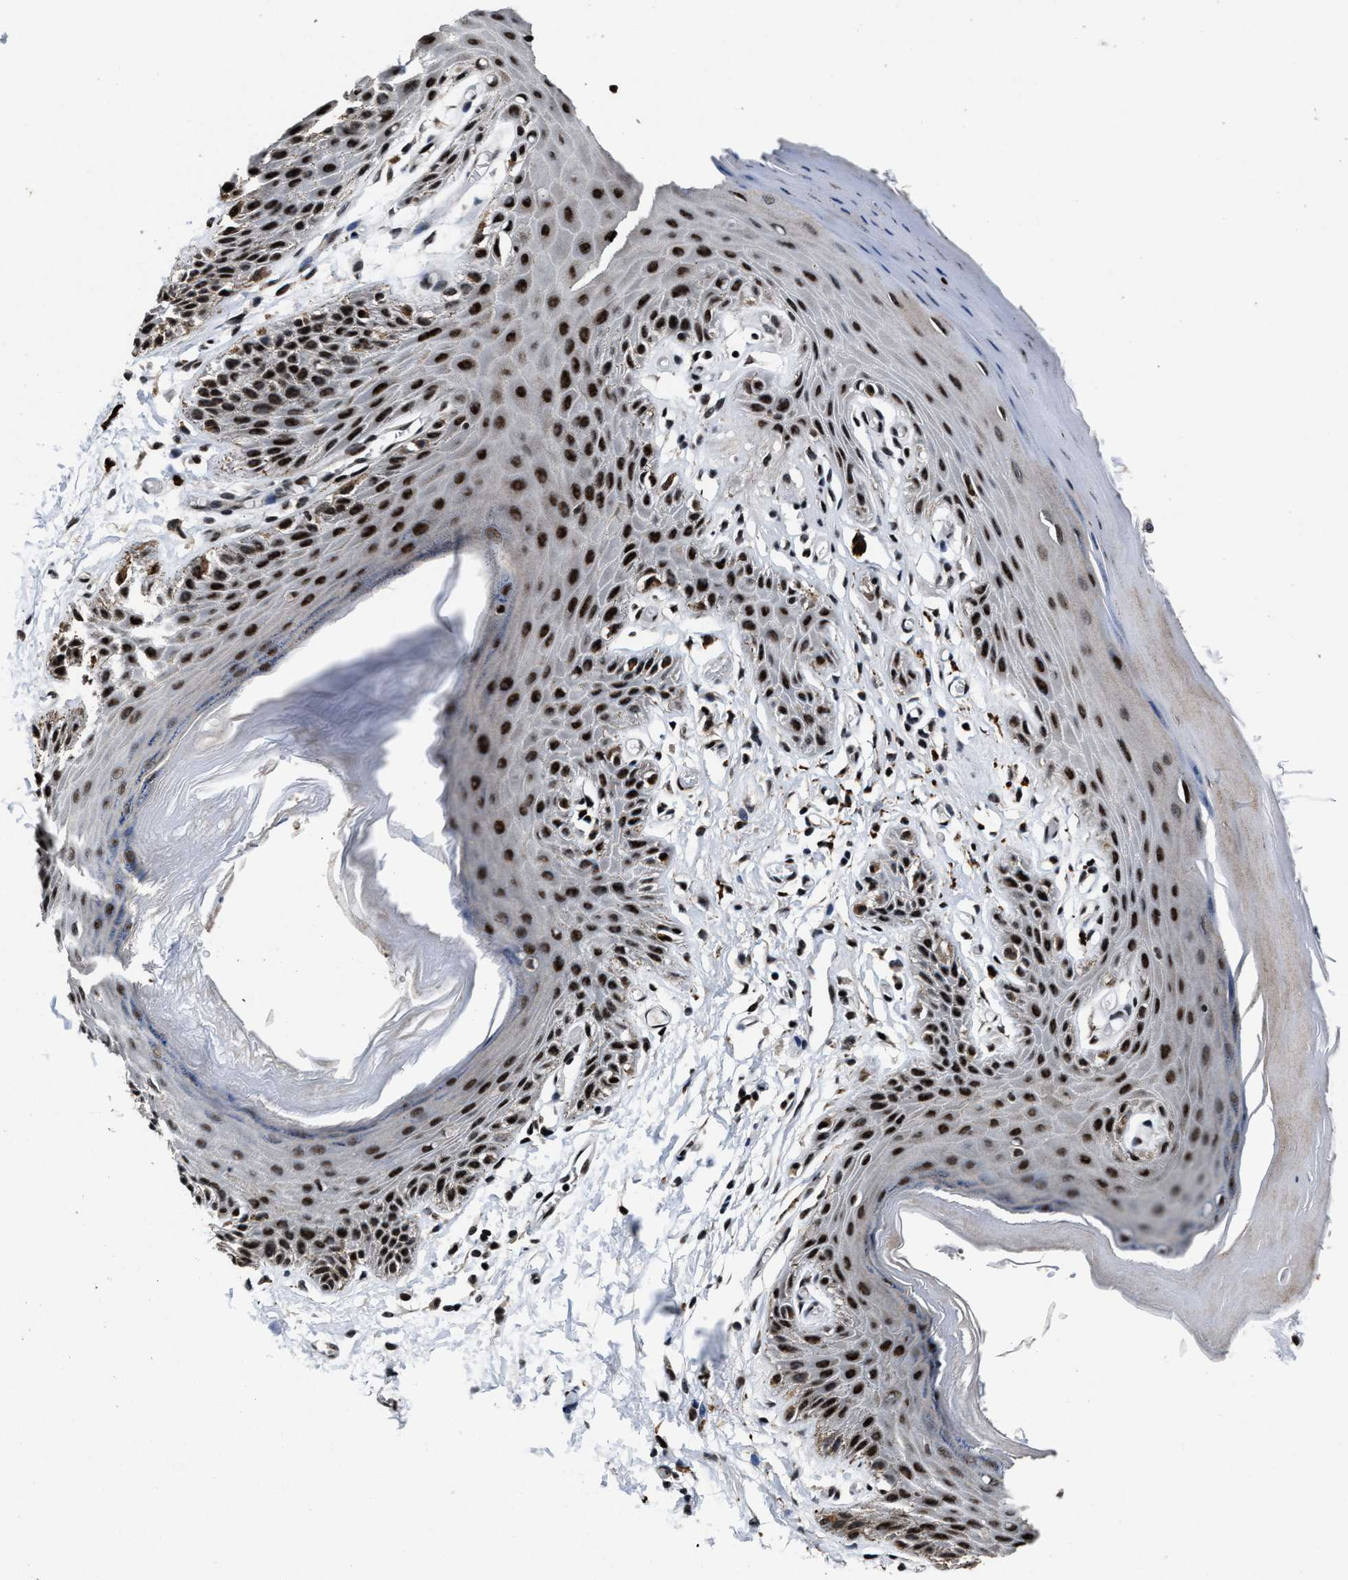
{"staining": {"intensity": "strong", "quantity": ">75%", "location": "nuclear"}, "tissue": "skin", "cell_type": "Epidermal cells", "image_type": "normal", "snomed": [{"axis": "morphology", "description": "Normal tissue, NOS"}, {"axis": "topography", "description": "Anal"}], "caption": "Epidermal cells show high levels of strong nuclear expression in approximately >75% of cells in unremarkable human skin.", "gene": "ZNF233", "patient": {"sex": "male", "age": 44}}